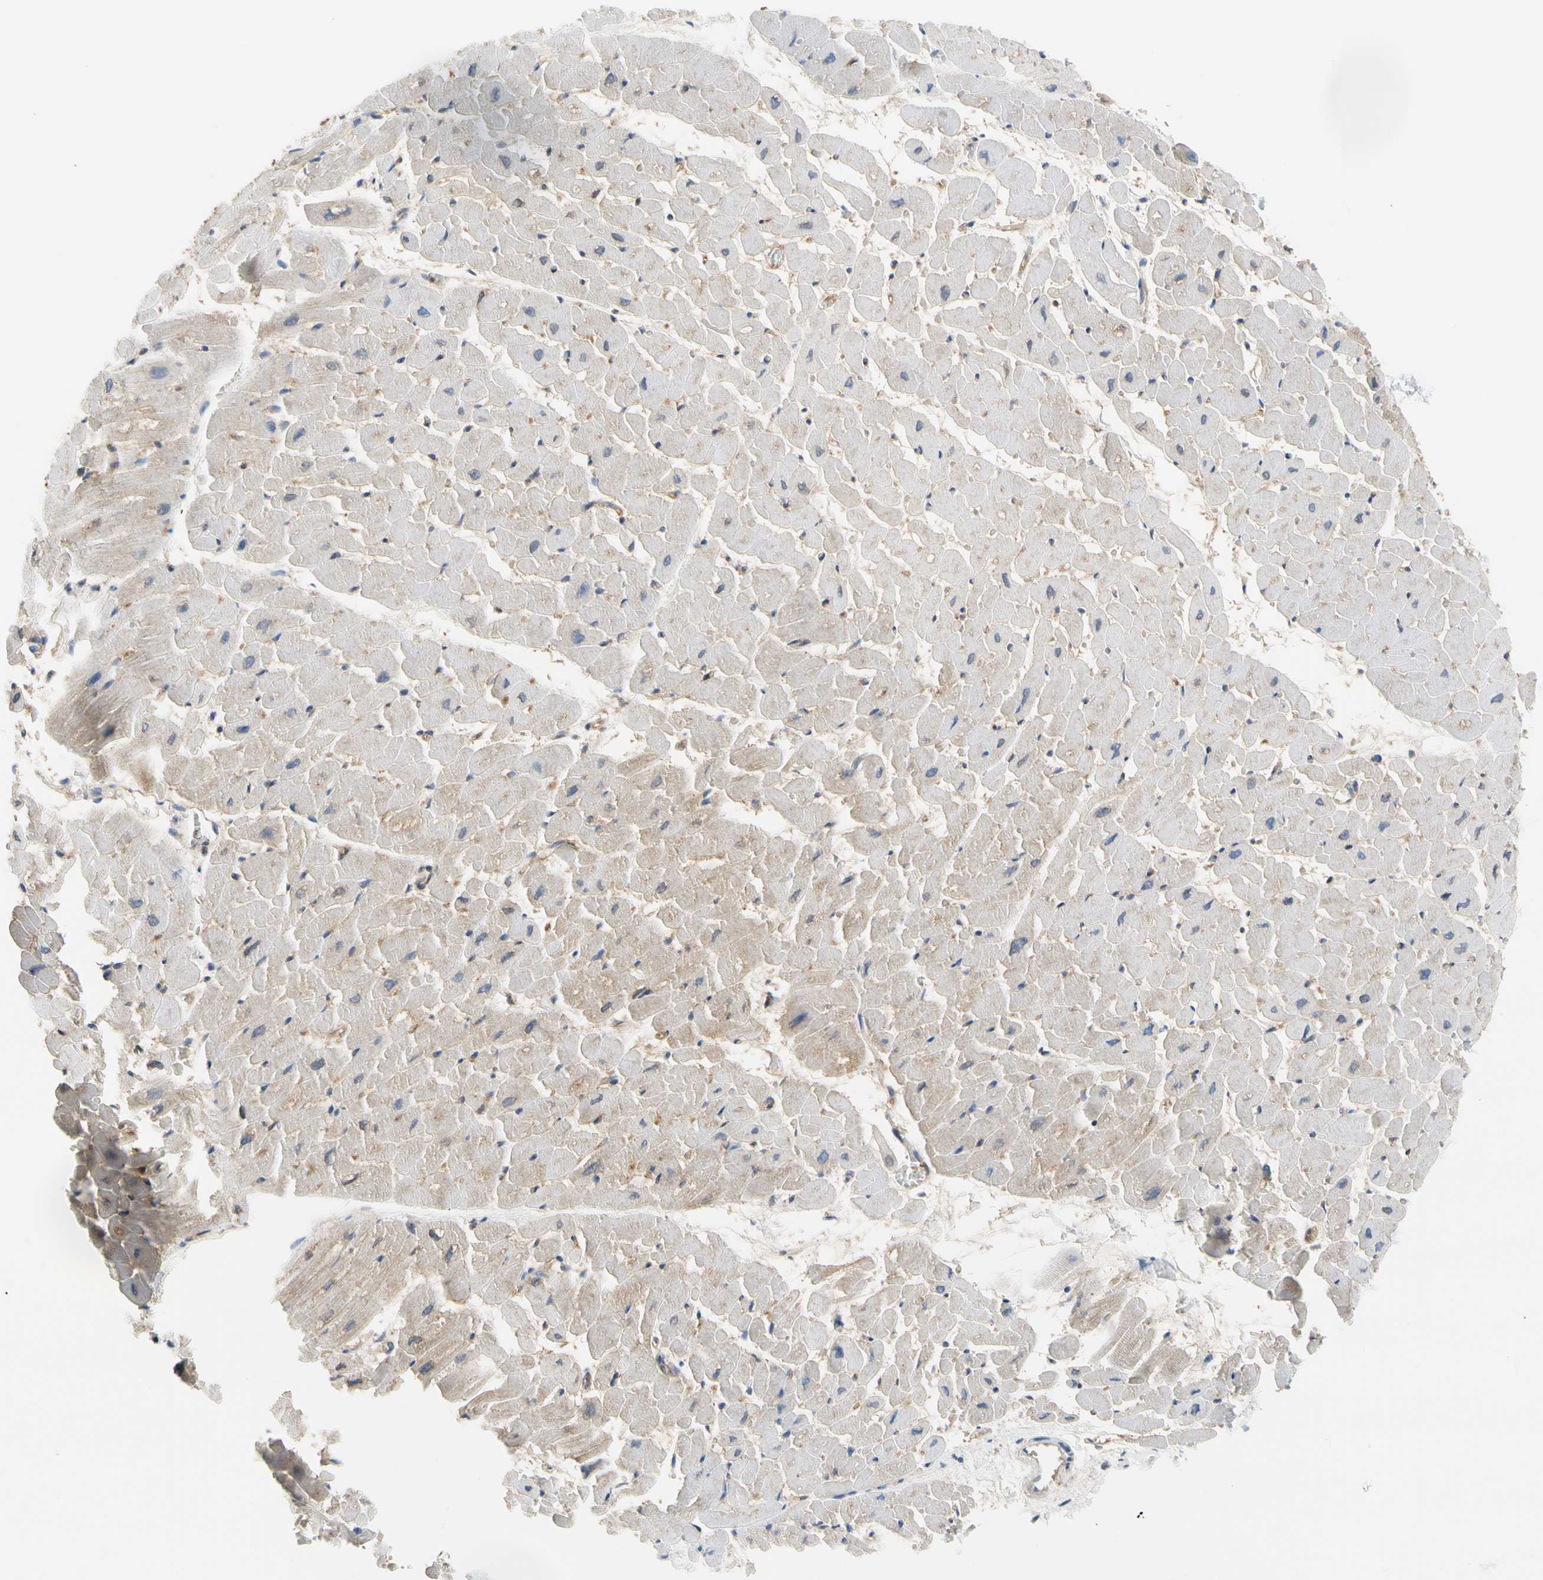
{"staining": {"intensity": "negative", "quantity": "none", "location": "none"}, "tissue": "heart muscle", "cell_type": "Cardiomyocytes", "image_type": "normal", "snomed": [{"axis": "morphology", "description": "Normal tissue, NOS"}, {"axis": "topography", "description": "Heart"}], "caption": "This is a micrograph of IHC staining of unremarkable heart muscle, which shows no expression in cardiomyocytes.", "gene": "GPHN", "patient": {"sex": "male", "age": 45}}